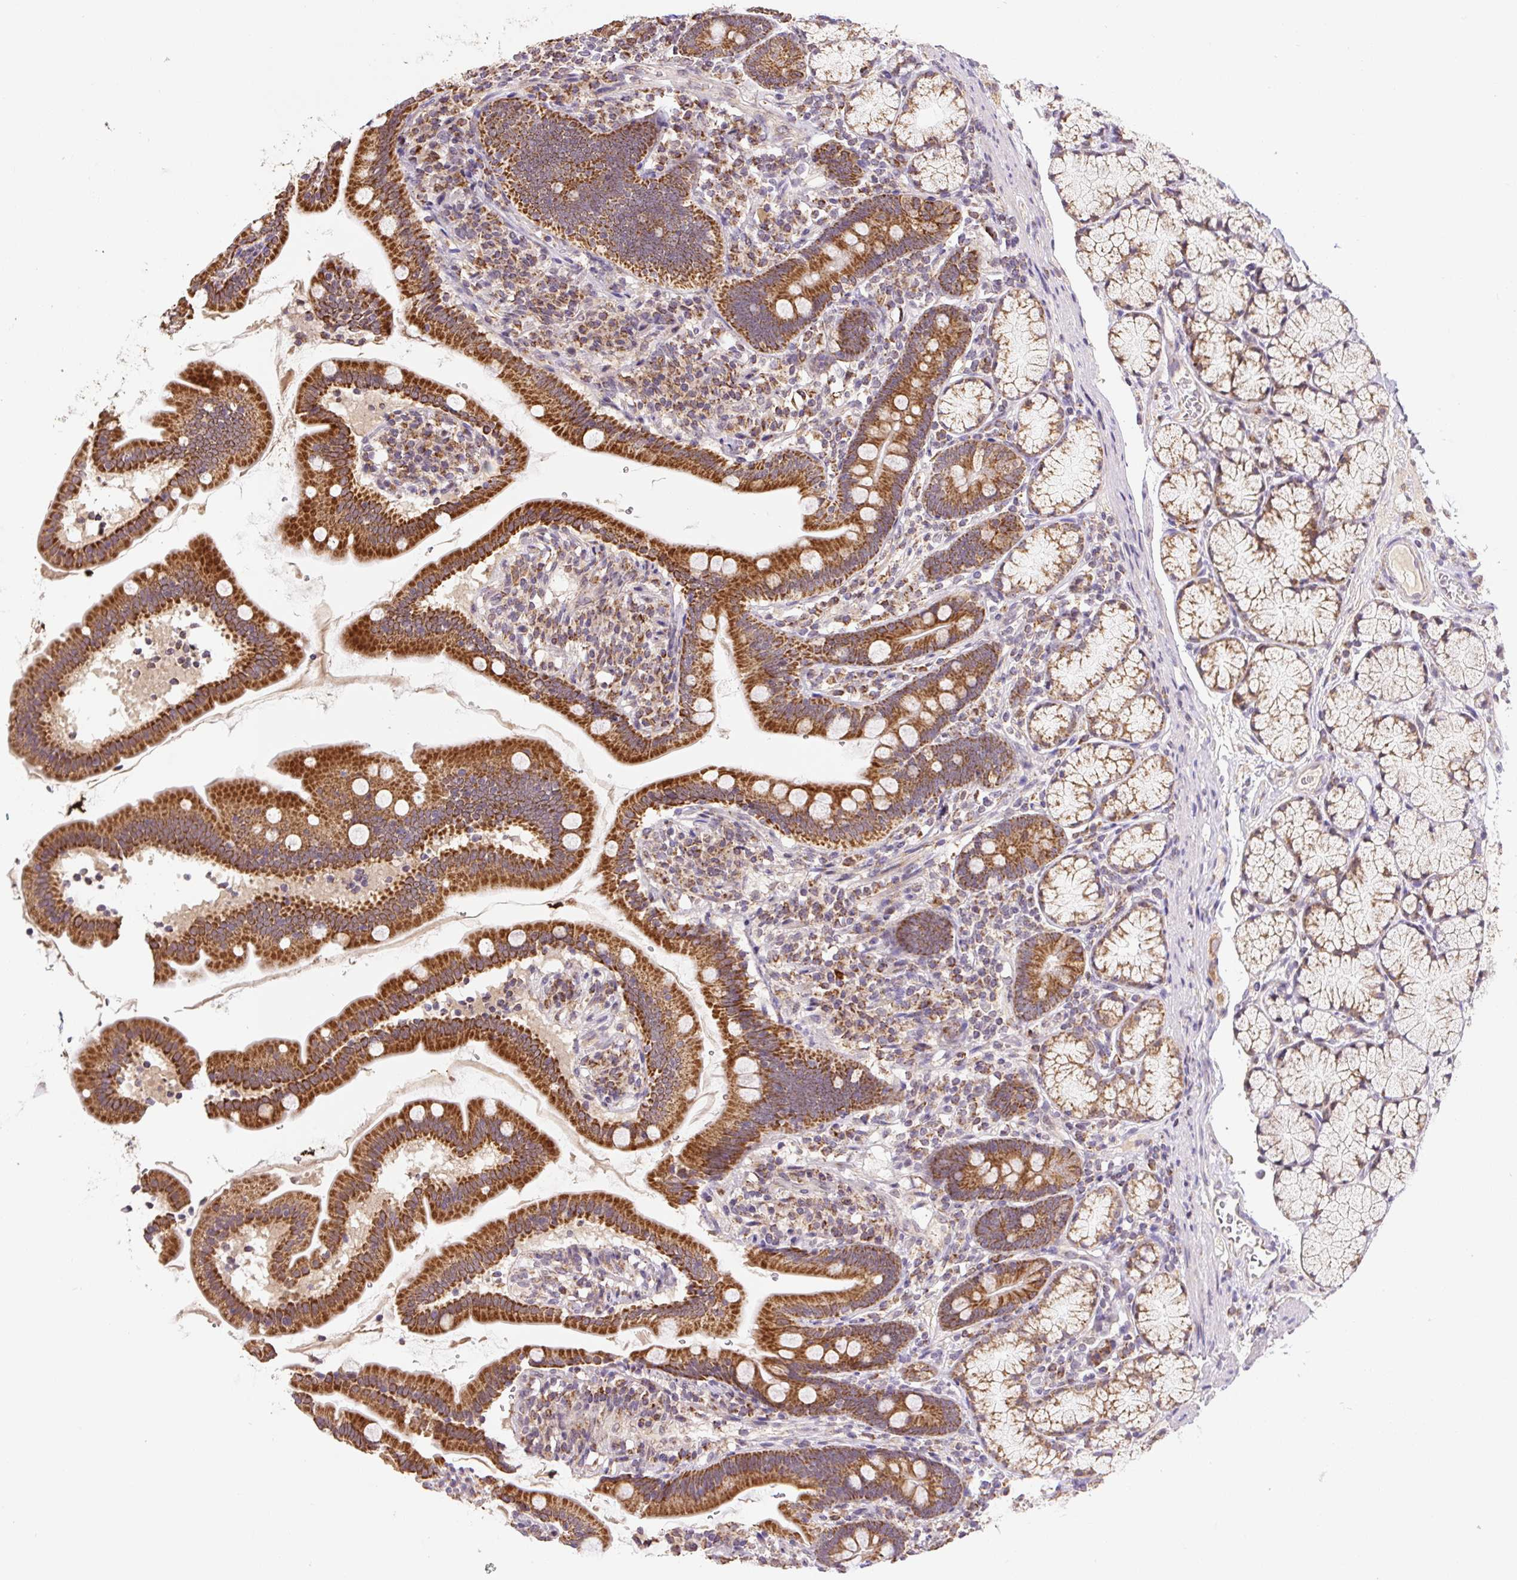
{"staining": {"intensity": "strong", "quantity": ">75%", "location": "cytoplasmic/membranous"}, "tissue": "duodenum", "cell_type": "Glandular cells", "image_type": "normal", "snomed": [{"axis": "morphology", "description": "Normal tissue, NOS"}, {"axis": "topography", "description": "Duodenum"}], "caption": "The image reveals immunohistochemical staining of benign duodenum. There is strong cytoplasmic/membranous staining is seen in approximately >75% of glandular cells. (IHC, brightfield microscopy, high magnification).", "gene": "MFSD9", "patient": {"sex": "female", "age": 67}}